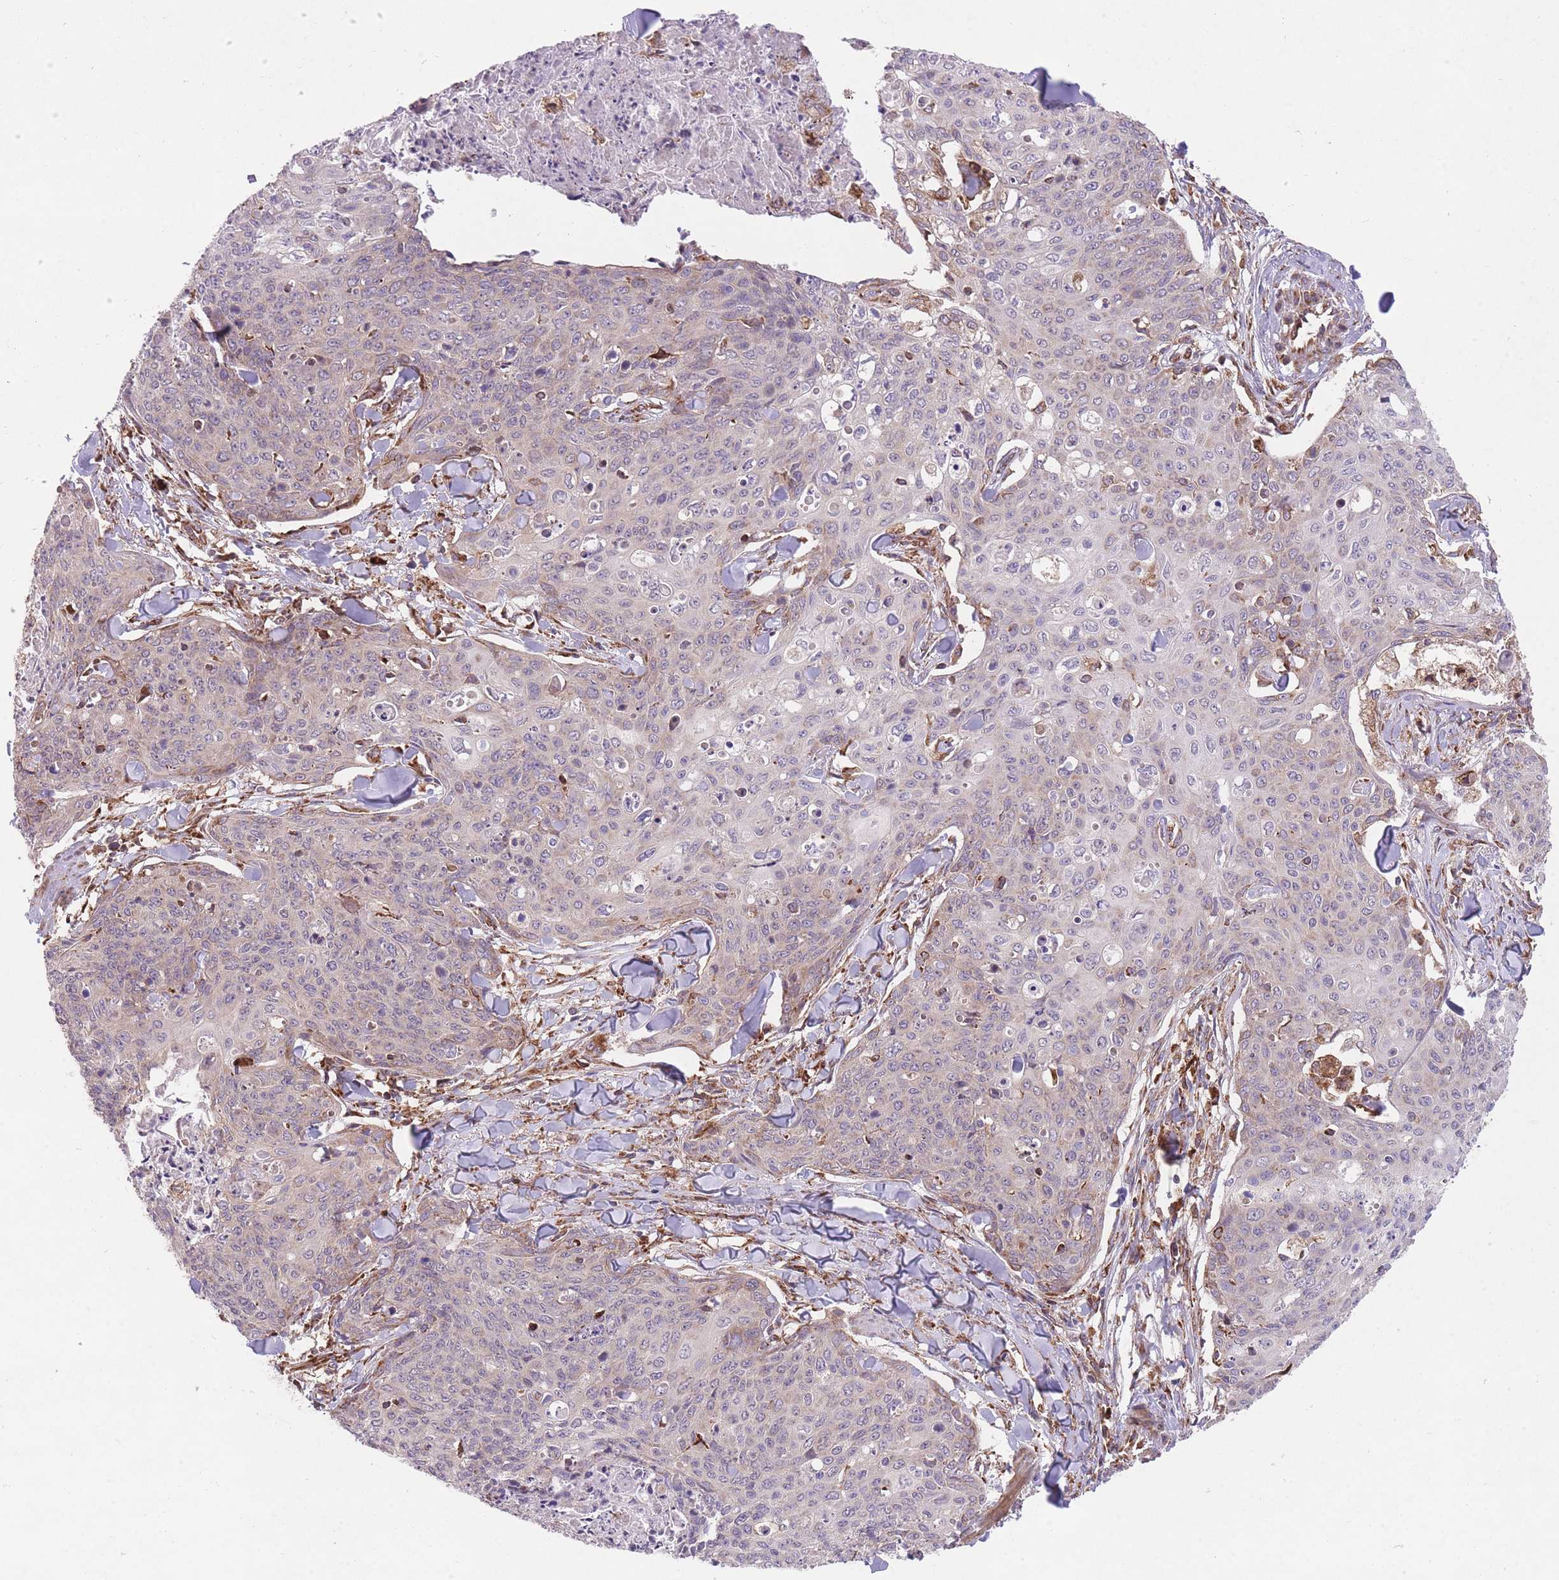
{"staining": {"intensity": "weak", "quantity": "<25%", "location": "cytoplasmic/membranous"}, "tissue": "skin cancer", "cell_type": "Tumor cells", "image_type": "cancer", "snomed": [{"axis": "morphology", "description": "Squamous cell carcinoma, NOS"}, {"axis": "topography", "description": "Skin"}, {"axis": "topography", "description": "Vulva"}], "caption": "This is an immunohistochemistry (IHC) photomicrograph of human skin cancer. There is no expression in tumor cells.", "gene": "TTLL3", "patient": {"sex": "female", "age": 85}}